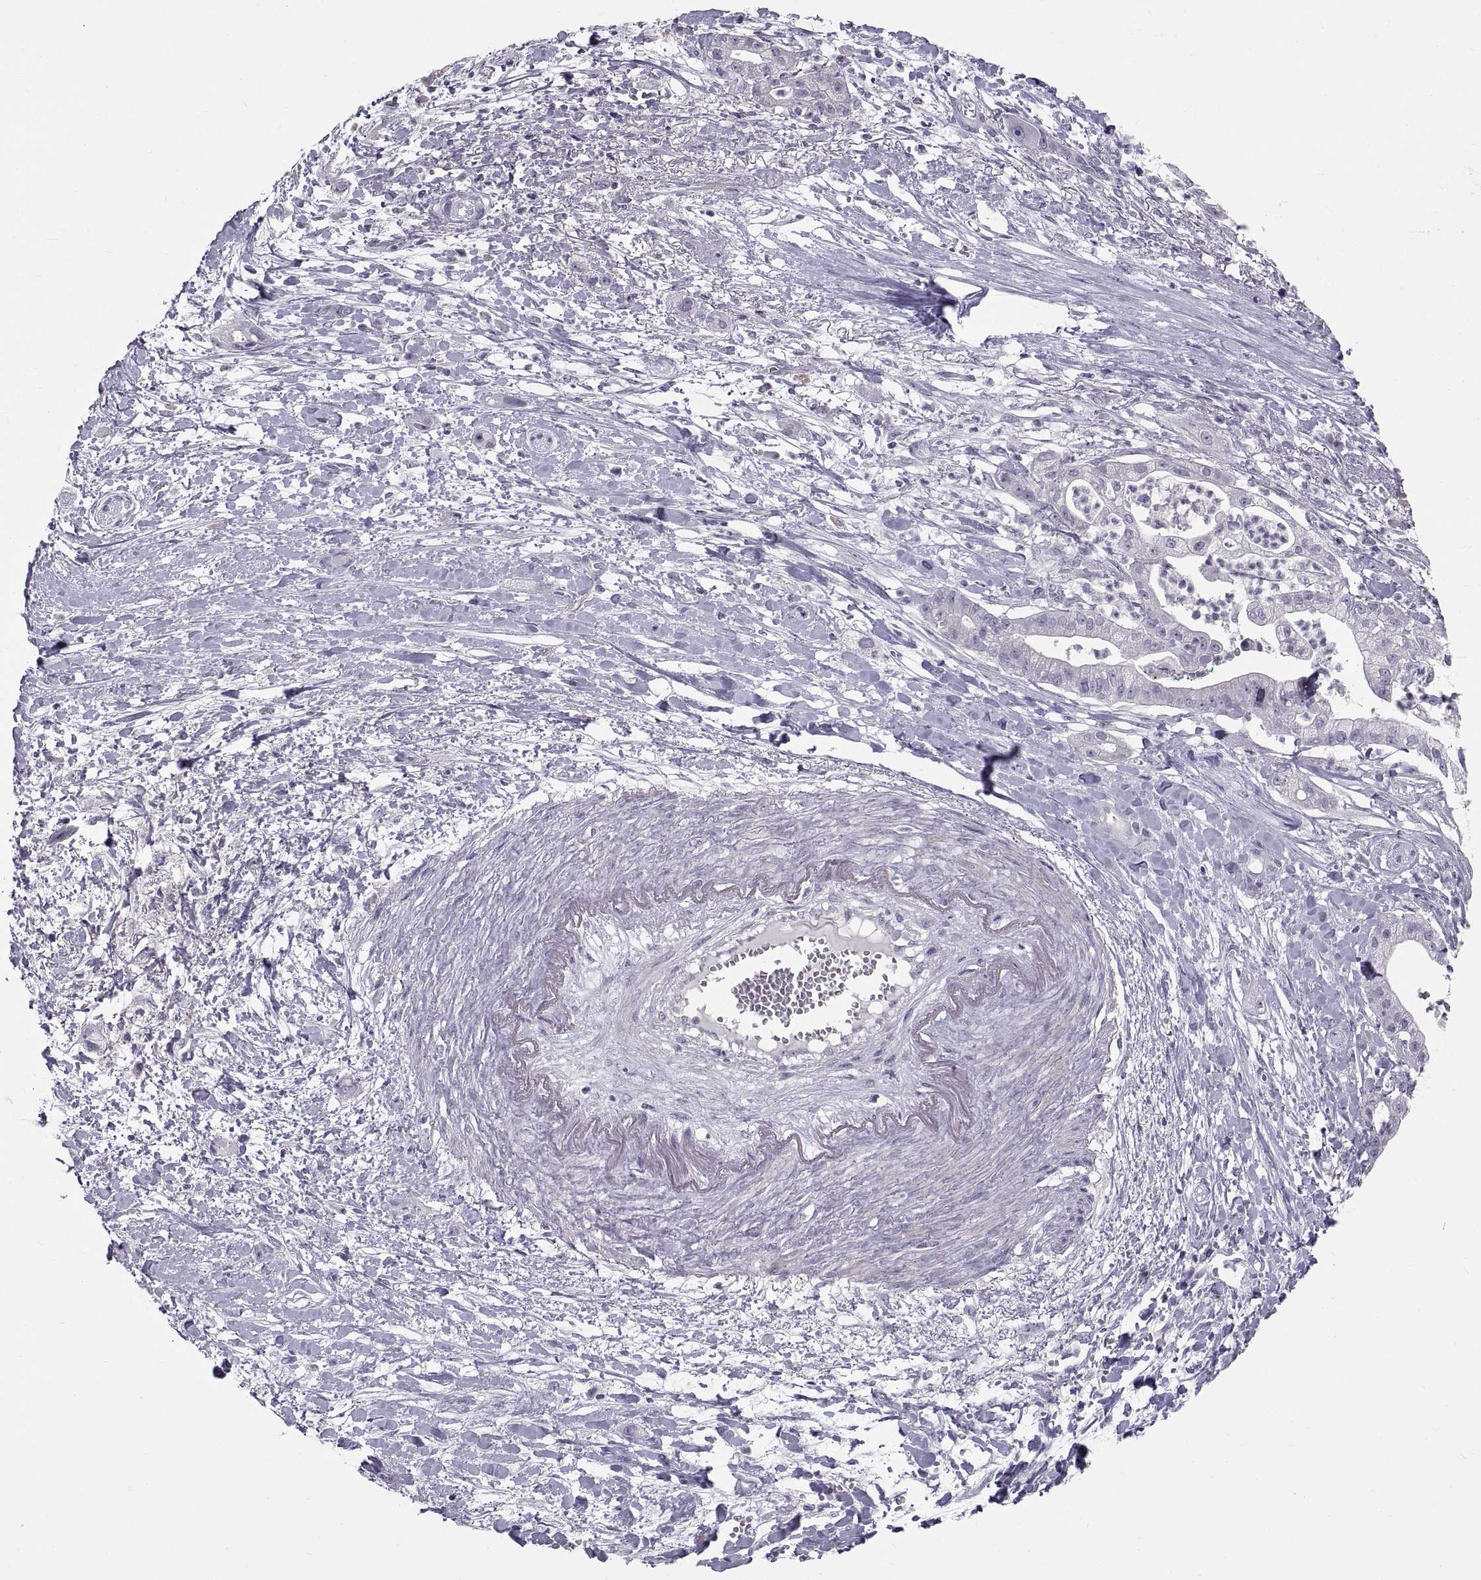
{"staining": {"intensity": "negative", "quantity": "none", "location": "none"}, "tissue": "pancreatic cancer", "cell_type": "Tumor cells", "image_type": "cancer", "snomed": [{"axis": "morphology", "description": "Normal tissue, NOS"}, {"axis": "morphology", "description": "Adenocarcinoma, NOS"}, {"axis": "topography", "description": "Lymph node"}, {"axis": "topography", "description": "Pancreas"}], "caption": "Photomicrograph shows no protein staining in tumor cells of pancreatic cancer tissue.", "gene": "SPACDR", "patient": {"sex": "female", "age": 58}}